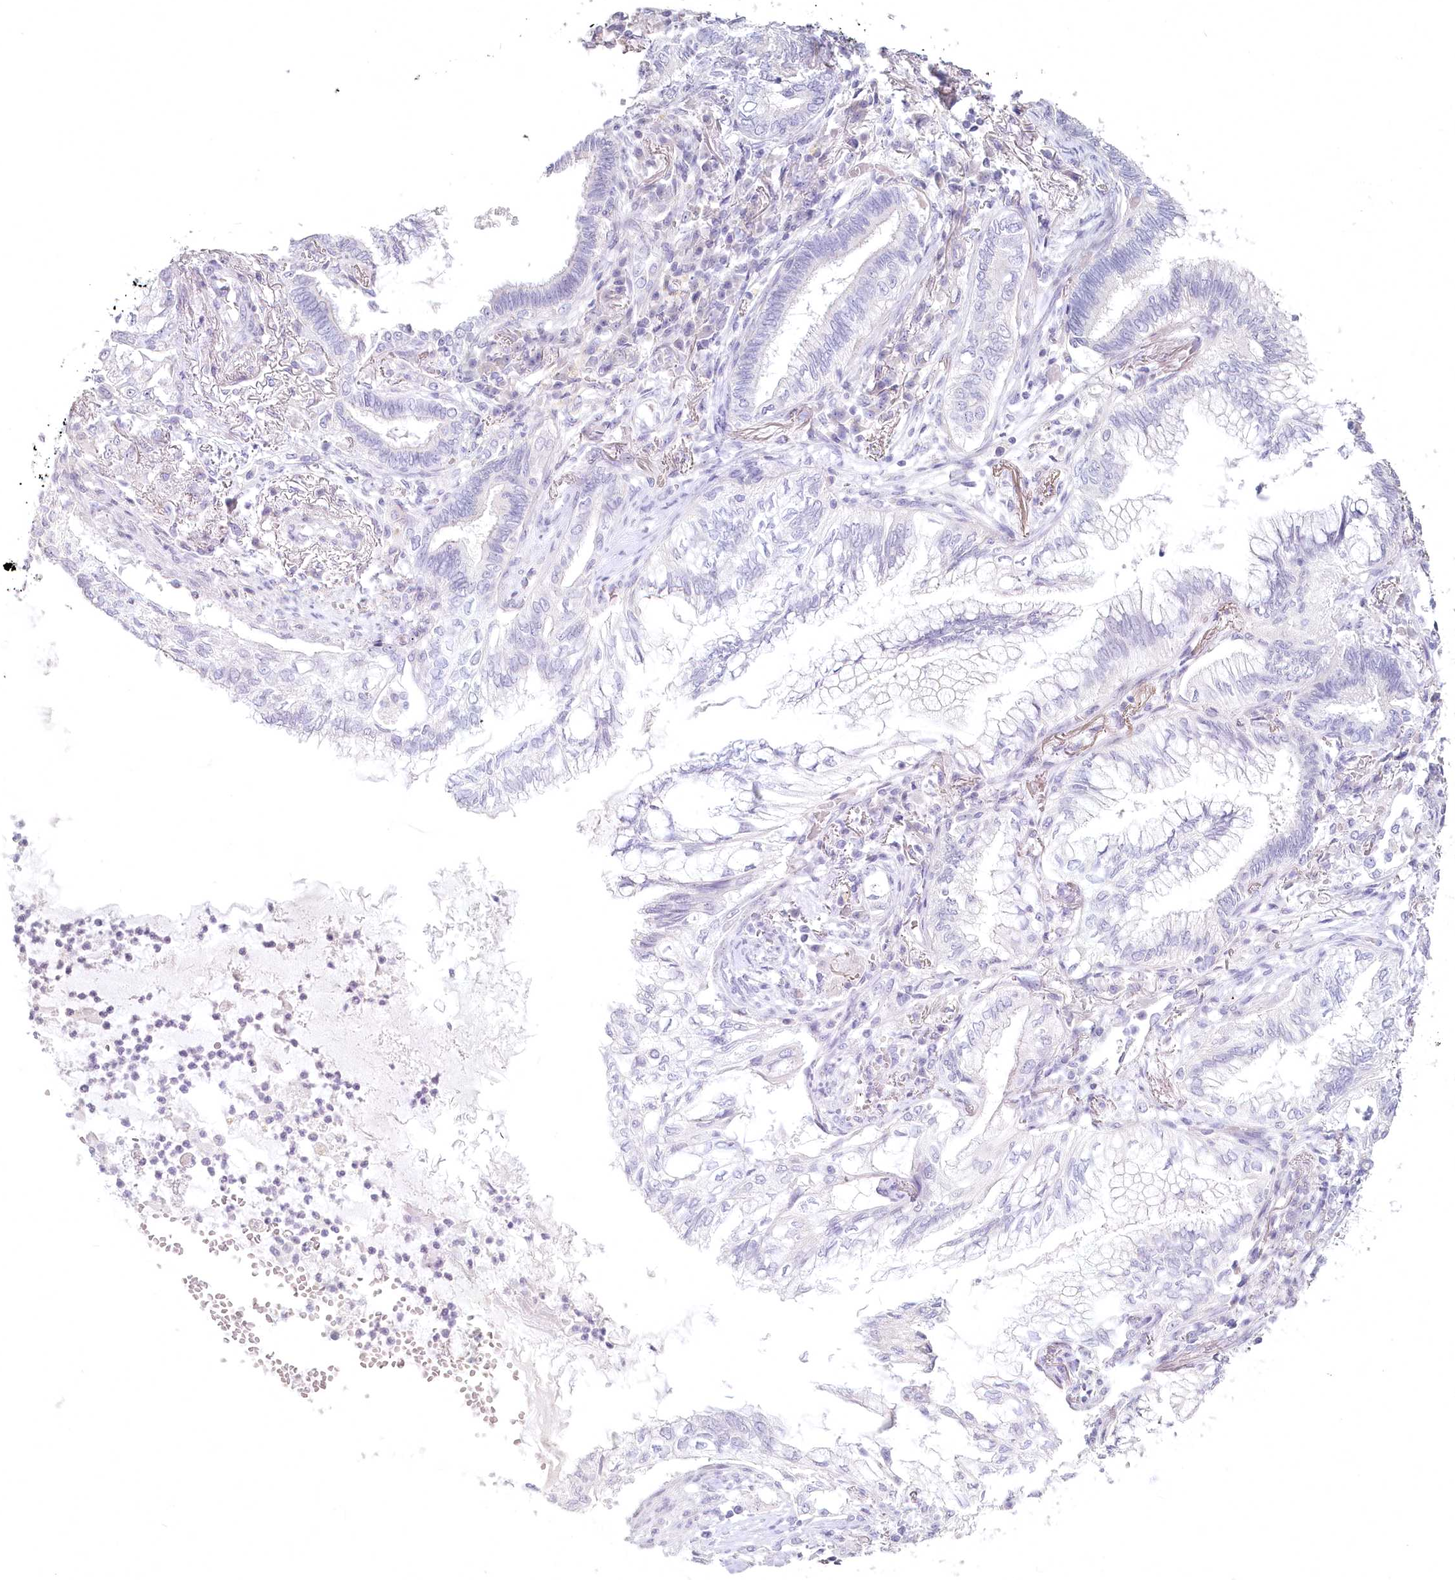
{"staining": {"intensity": "negative", "quantity": "none", "location": "none"}, "tissue": "lung cancer", "cell_type": "Tumor cells", "image_type": "cancer", "snomed": [{"axis": "morphology", "description": "Adenocarcinoma, NOS"}, {"axis": "topography", "description": "Lung"}], "caption": "Immunohistochemistry (IHC) of adenocarcinoma (lung) exhibits no positivity in tumor cells.", "gene": "USP11", "patient": {"sex": "female", "age": 70}}